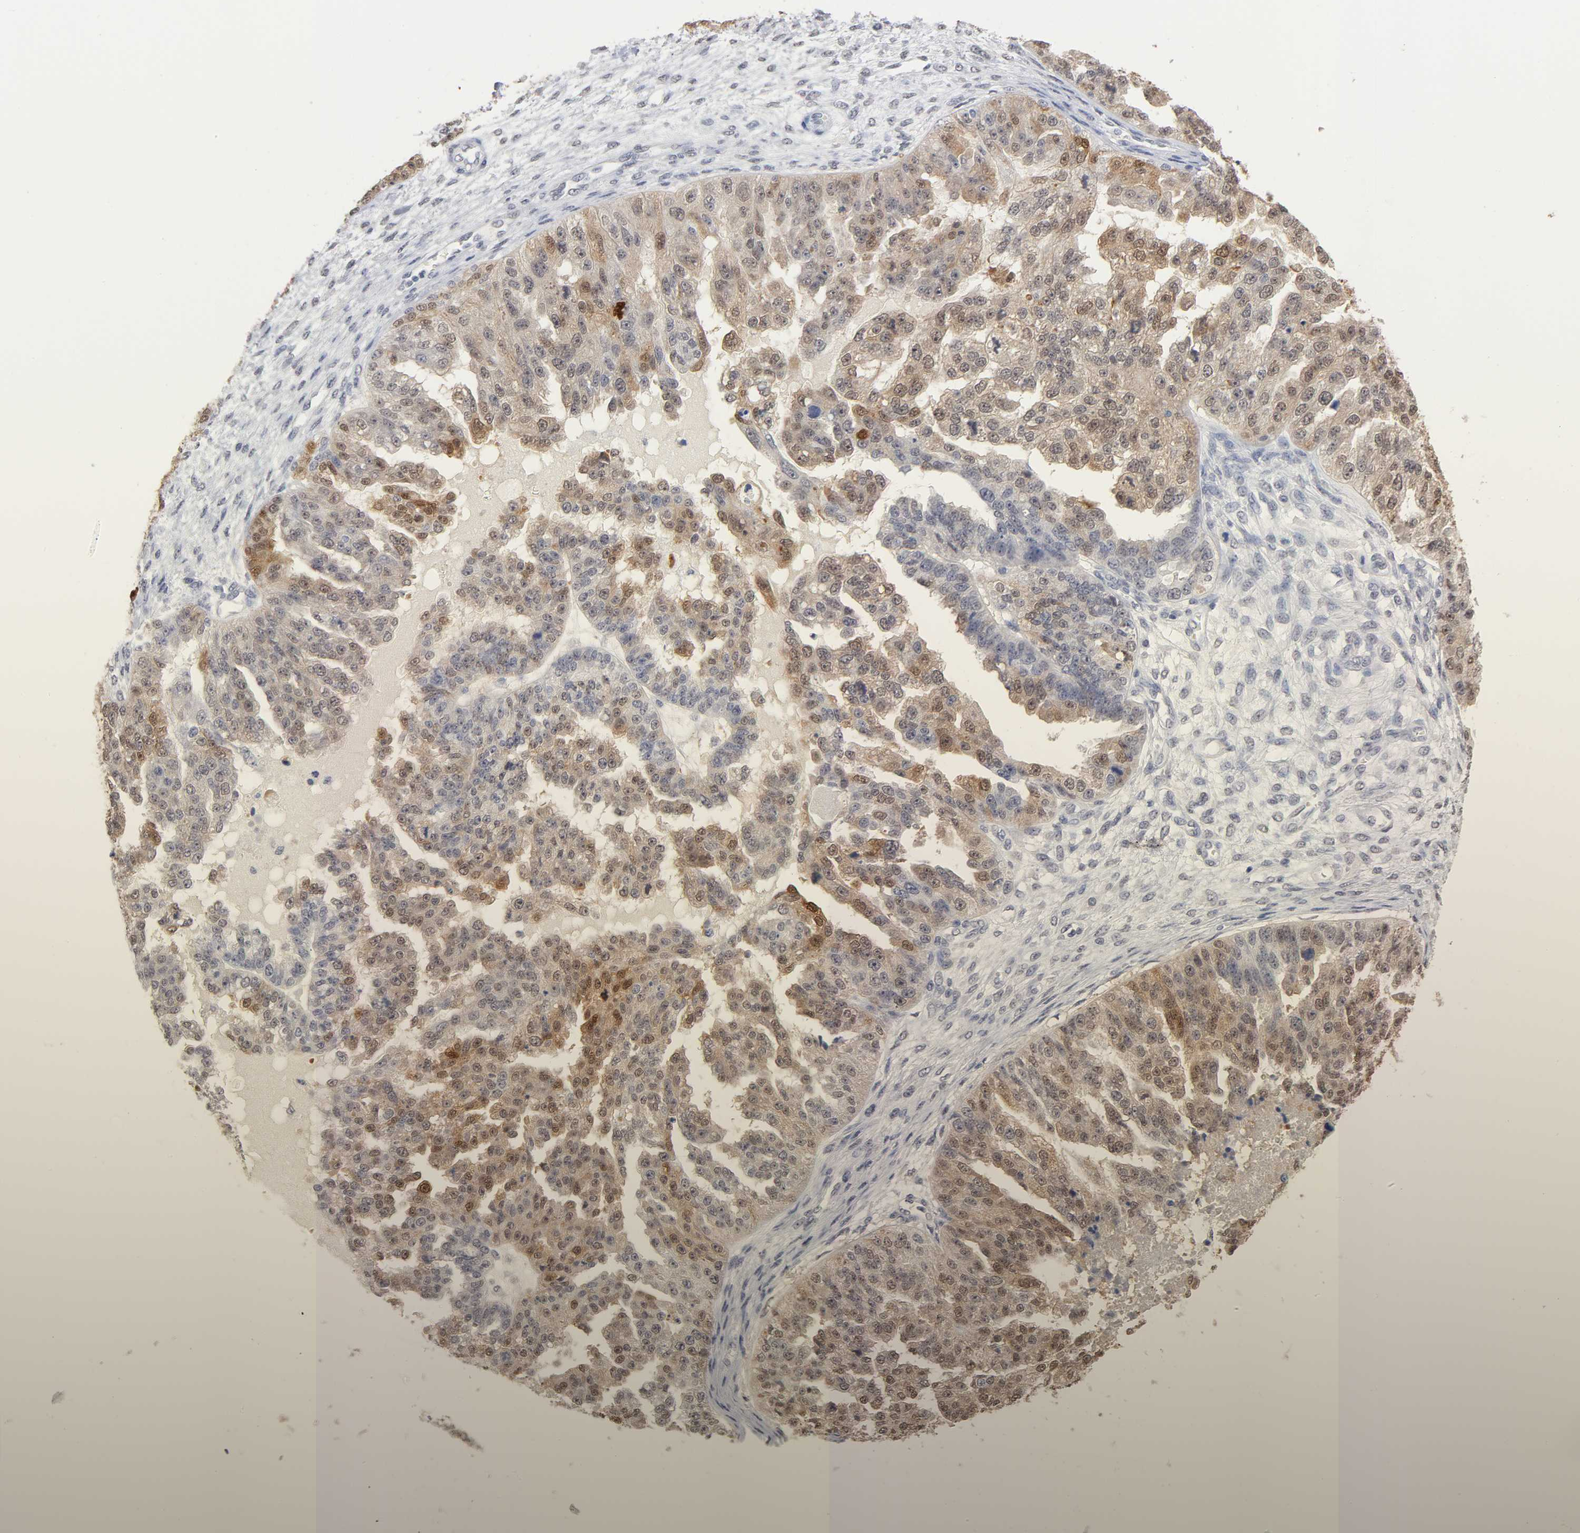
{"staining": {"intensity": "moderate", "quantity": ">75%", "location": "cytoplasmic/membranous,nuclear"}, "tissue": "ovarian cancer", "cell_type": "Tumor cells", "image_type": "cancer", "snomed": [{"axis": "morphology", "description": "Cystadenocarcinoma, serous, NOS"}, {"axis": "topography", "description": "Ovary"}], "caption": "Immunohistochemical staining of human ovarian cancer displays moderate cytoplasmic/membranous and nuclear protein expression in approximately >75% of tumor cells.", "gene": "CRABP2", "patient": {"sex": "female", "age": 58}}